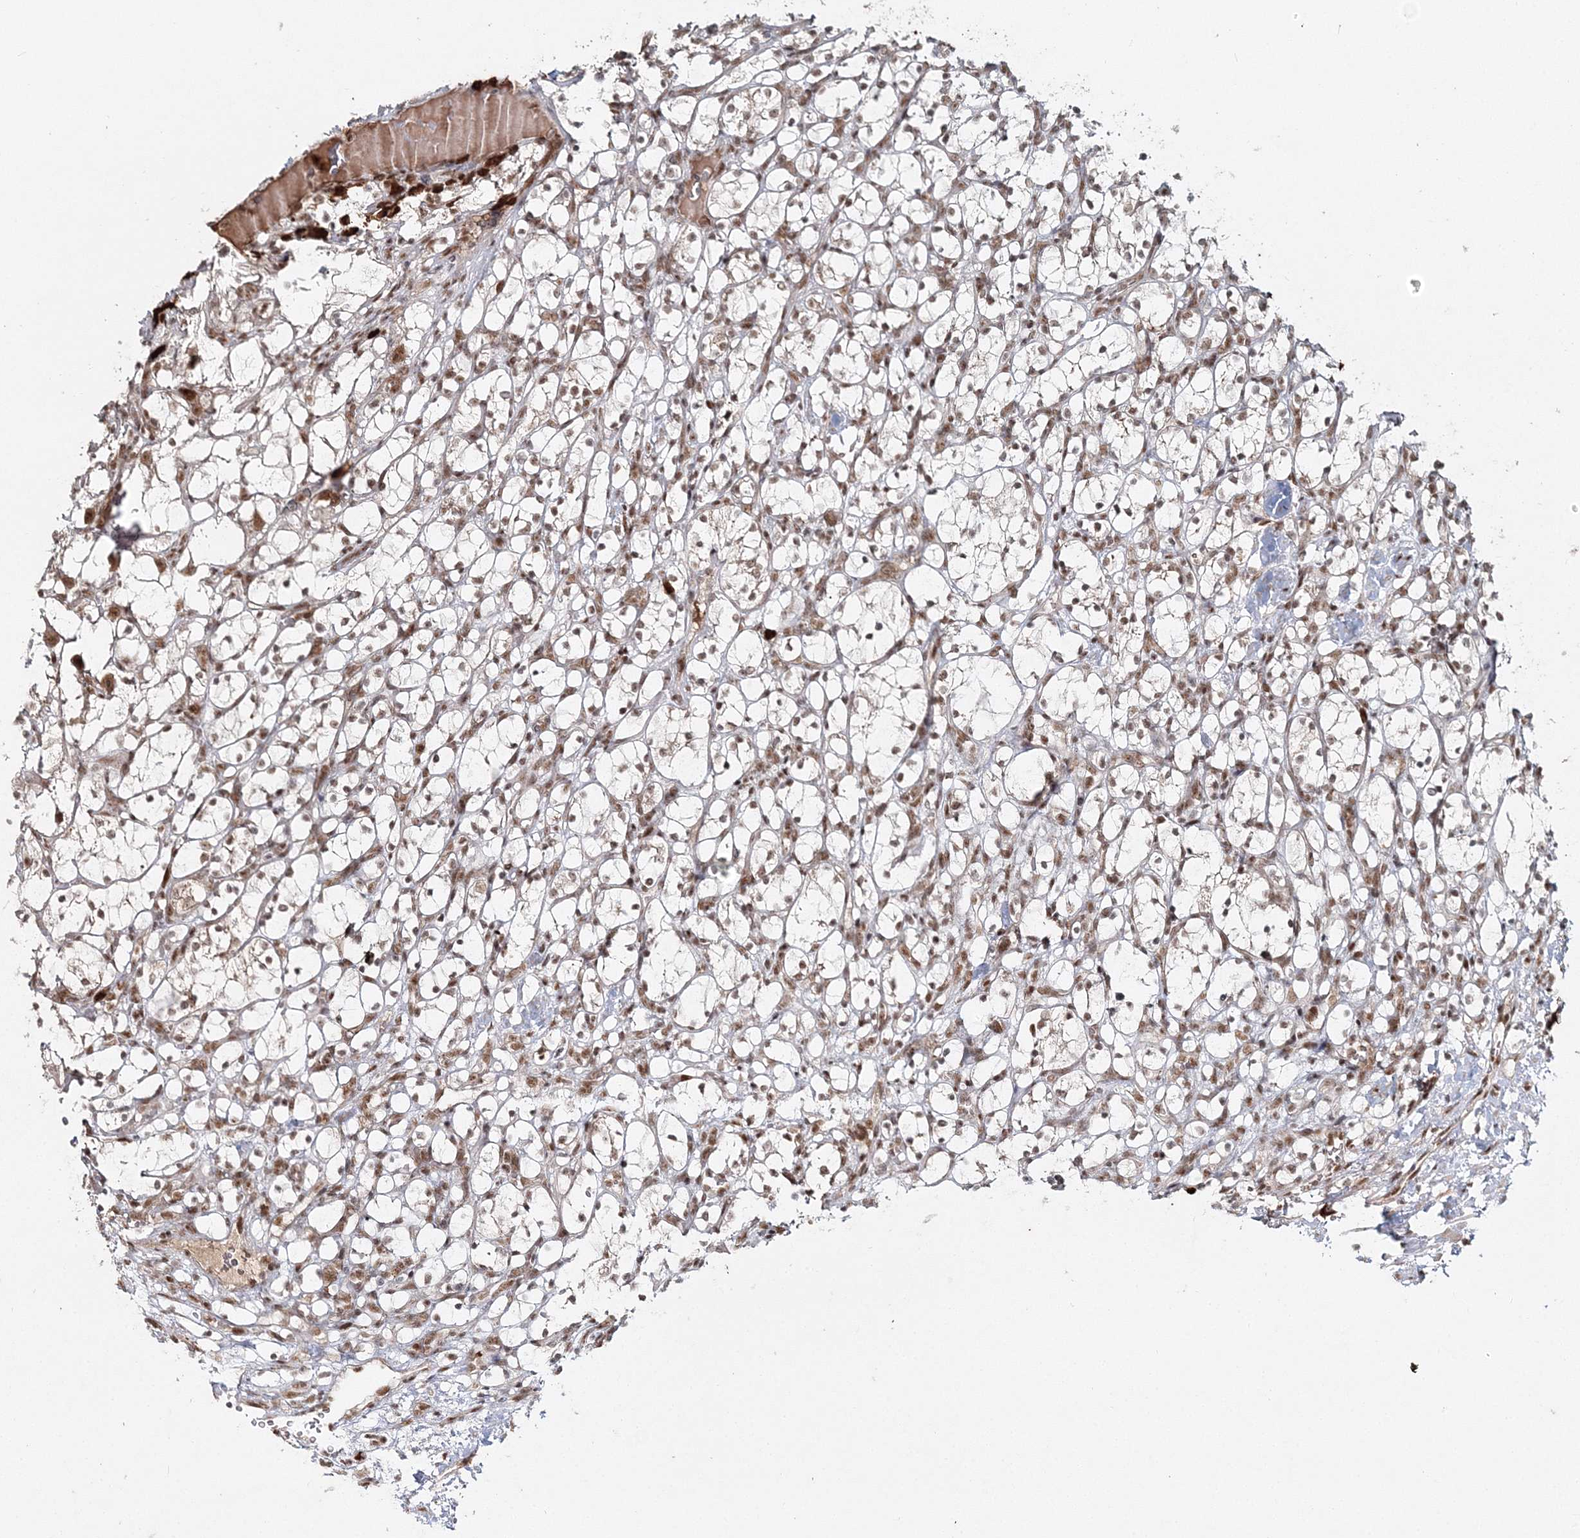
{"staining": {"intensity": "moderate", "quantity": ">75%", "location": "nuclear"}, "tissue": "renal cancer", "cell_type": "Tumor cells", "image_type": "cancer", "snomed": [{"axis": "morphology", "description": "Adenocarcinoma, NOS"}, {"axis": "topography", "description": "Kidney"}], "caption": "This histopathology image demonstrates immunohistochemistry (IHC) staining of human renal adenocarcinoma, with medium moderate nuclear staining in about >75% of tumor cells.", "gene": "QRICH1", "patient": {"sex": "female", "age": 69}}